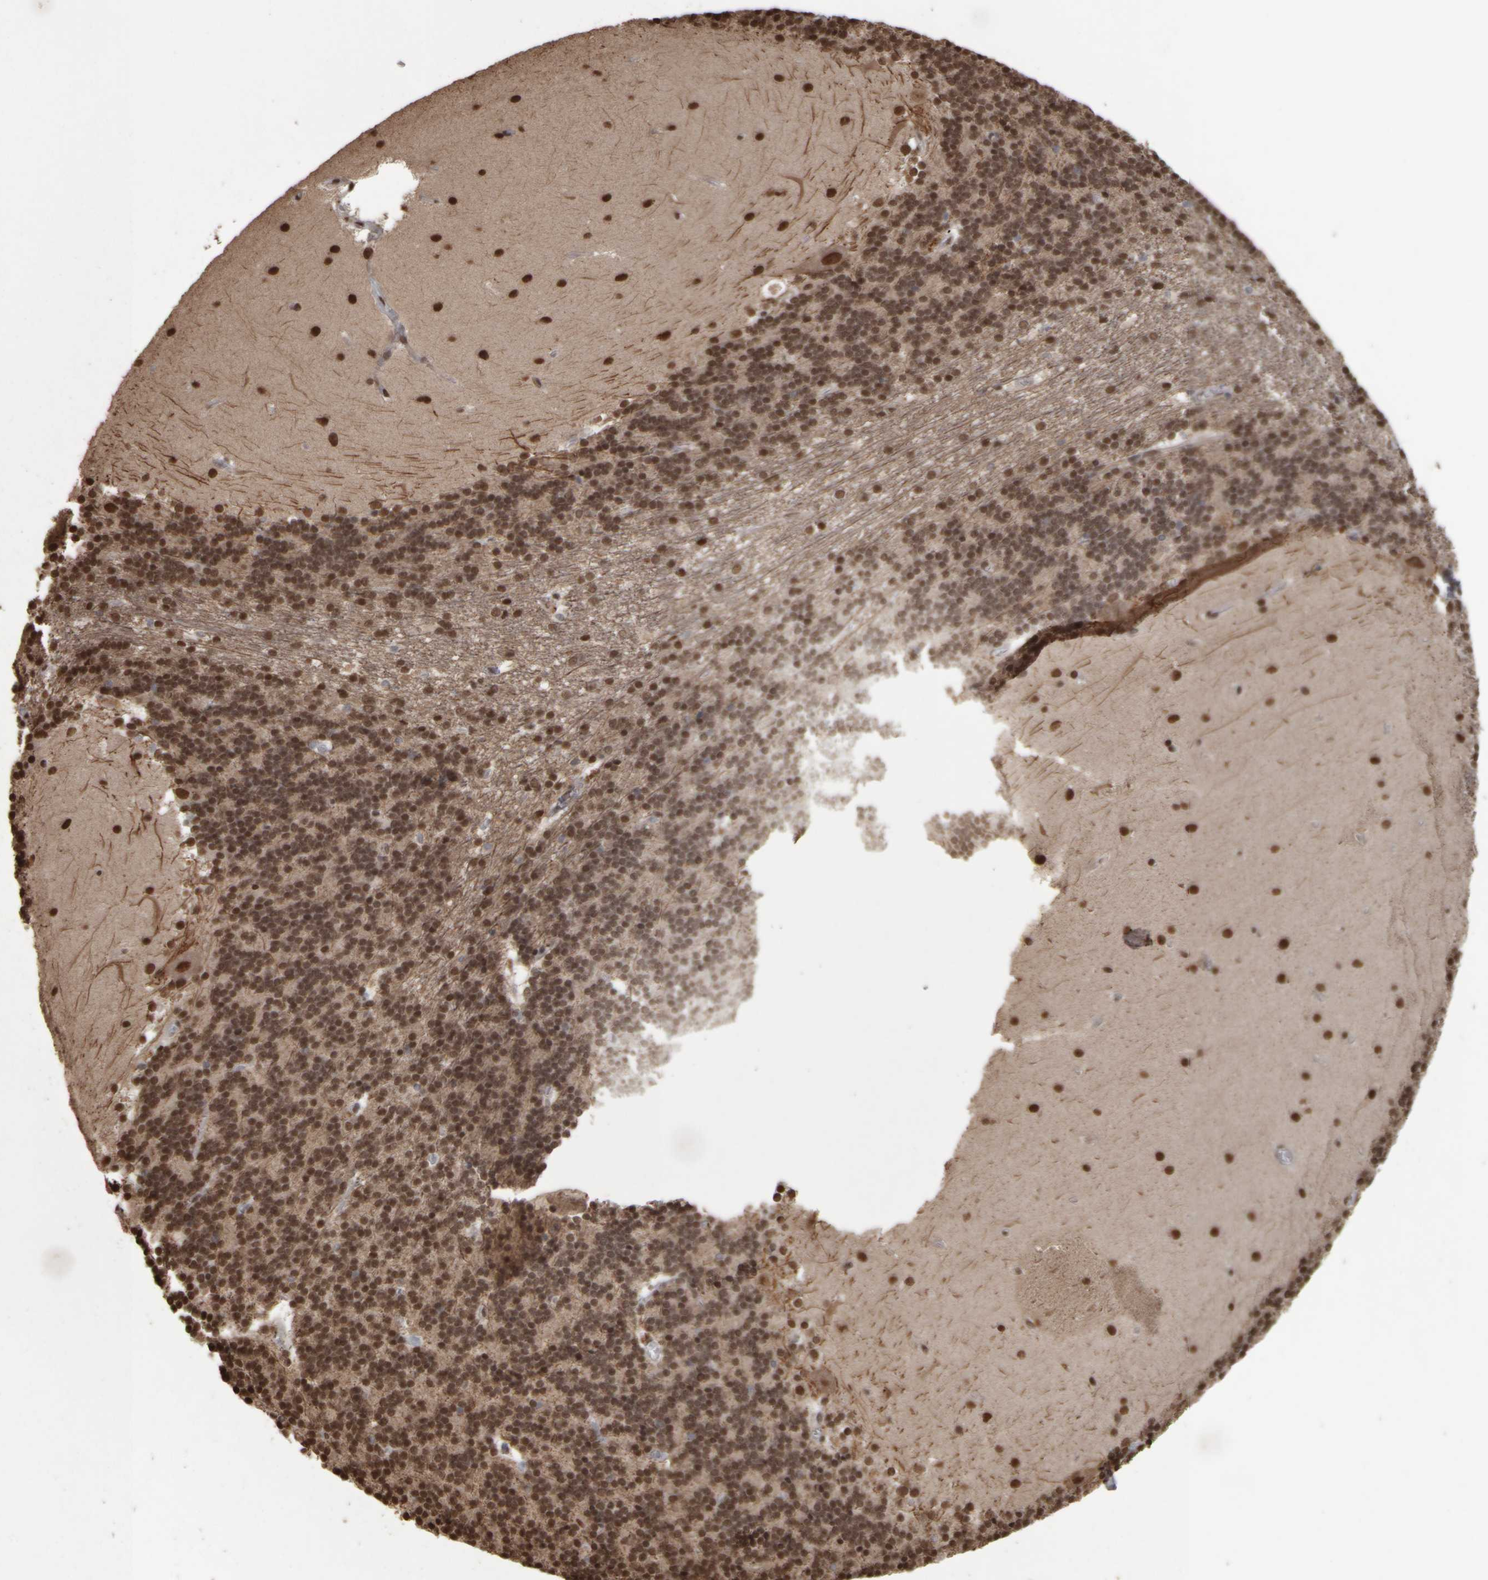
{"staining": {"intensity": "moderate", "quantity": "25%-75%", "location": "nuclear"}, "tissue": "cerebellum", "cell_type": "Cells in granular layer", "image_type": "normal", "snomed": [{"axis": "morphology", "description": "Normal tissue, NOS"}, {"axis": "topography", "description": "Cerebellum"}], "caption": "The image shows staining of benign cerebellum, revealing moderate nuclear protein positivity (brown color) within cells in granular layer.", "gene": "ZFHX4", "patient": {"sex": "female", "age": 19}}